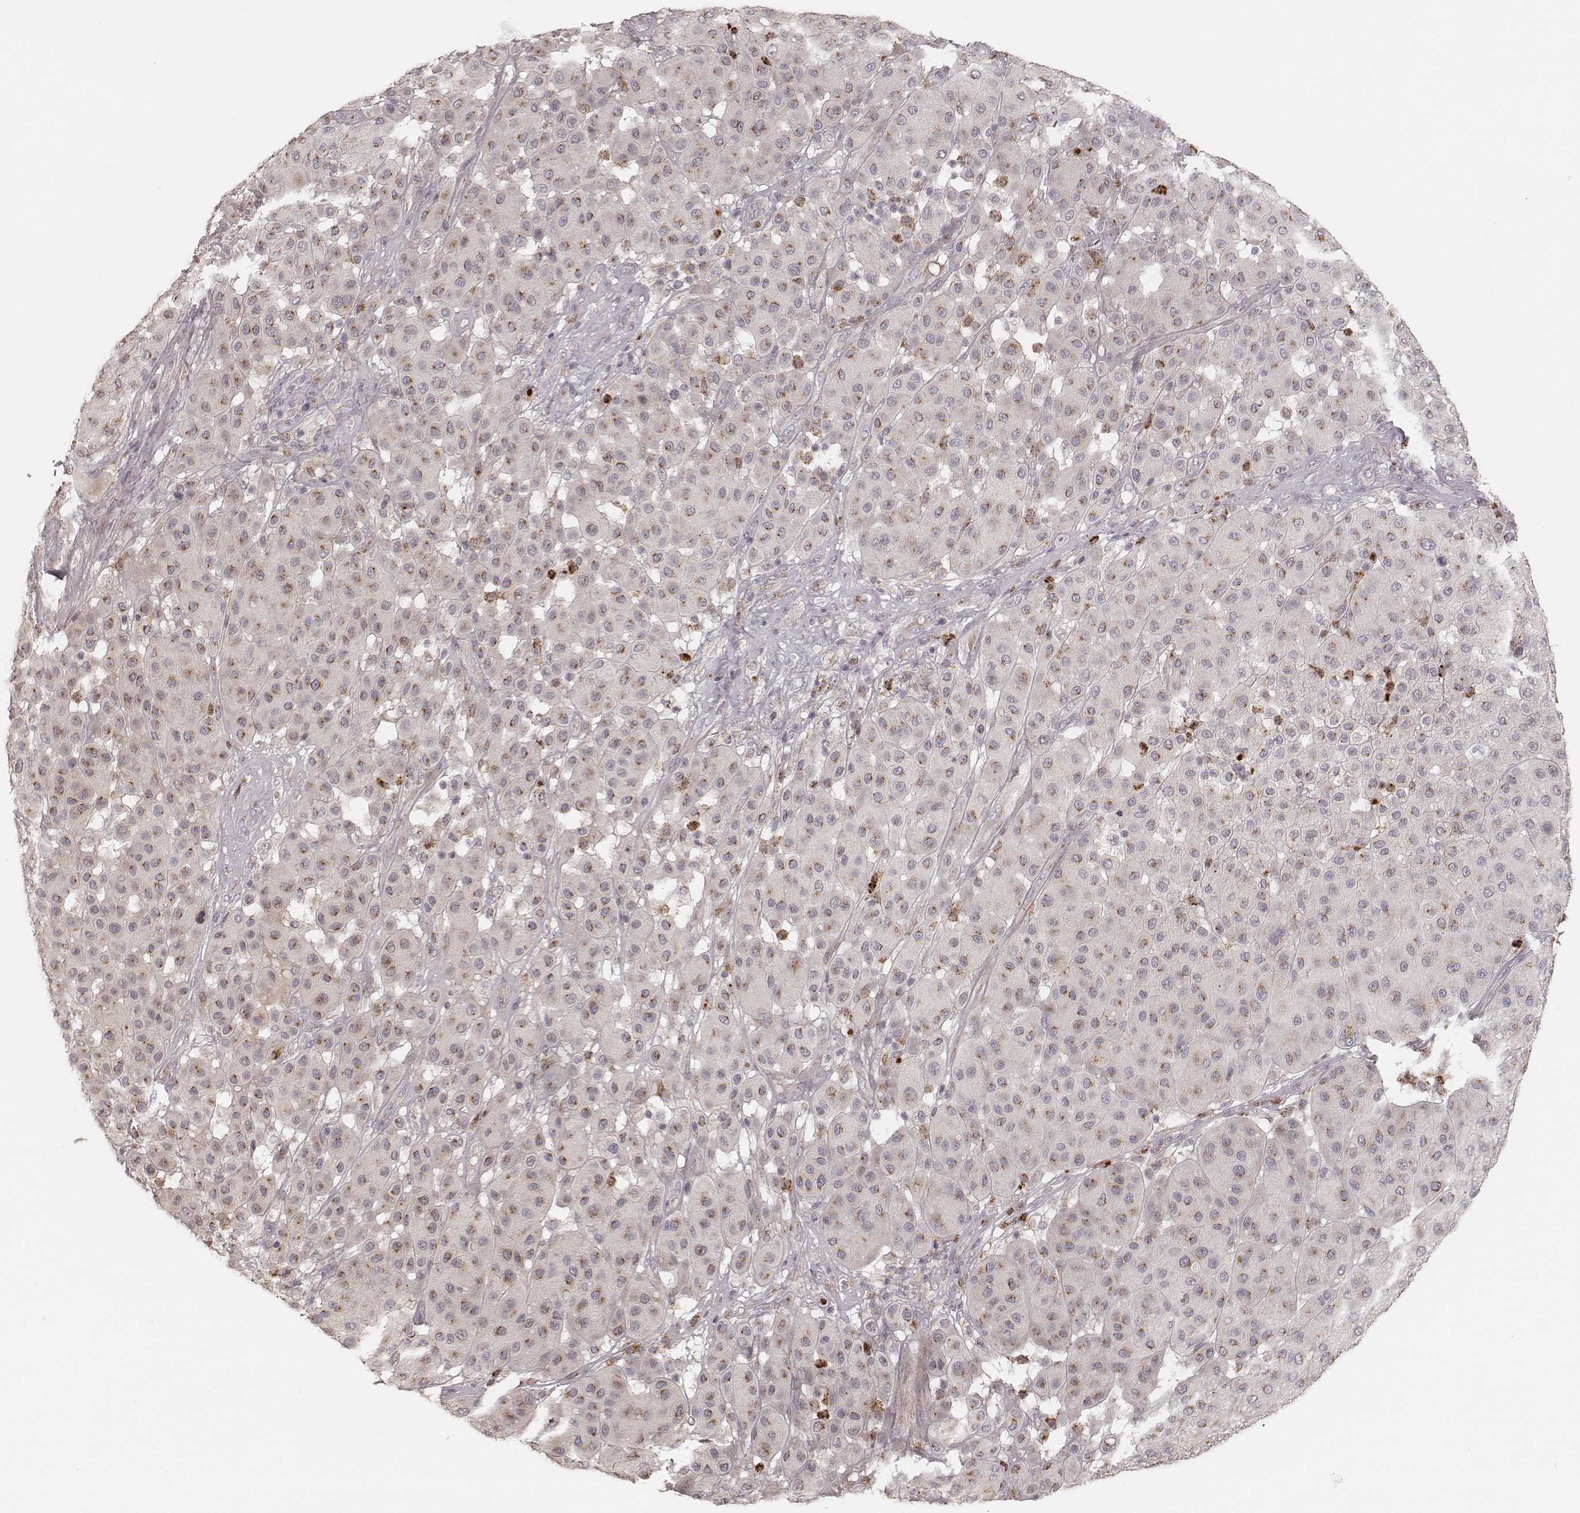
{"staining": {"intensity": "moderate", "quantity": ">75%", "location": "cytoplasmic/membranous"}, "tissue": "melanoma", "cell_type": "Tumor cells", "image_type": "cancer", "snomed": [{"axis": "morphology", "description": "Malignant melanoma, Metastatic site"}, {"axis": "topography", "description": "Smooth muscle"}], "caption": "Moderate cytoplasmic/membranous staining for a protein is seen in about >75% of tumor cells of malignant melanoma (metastatic site) using immunohistochemistry (IHC).", "gene": "ABCA7", "patient": {"sex": "male", "age": 41}}